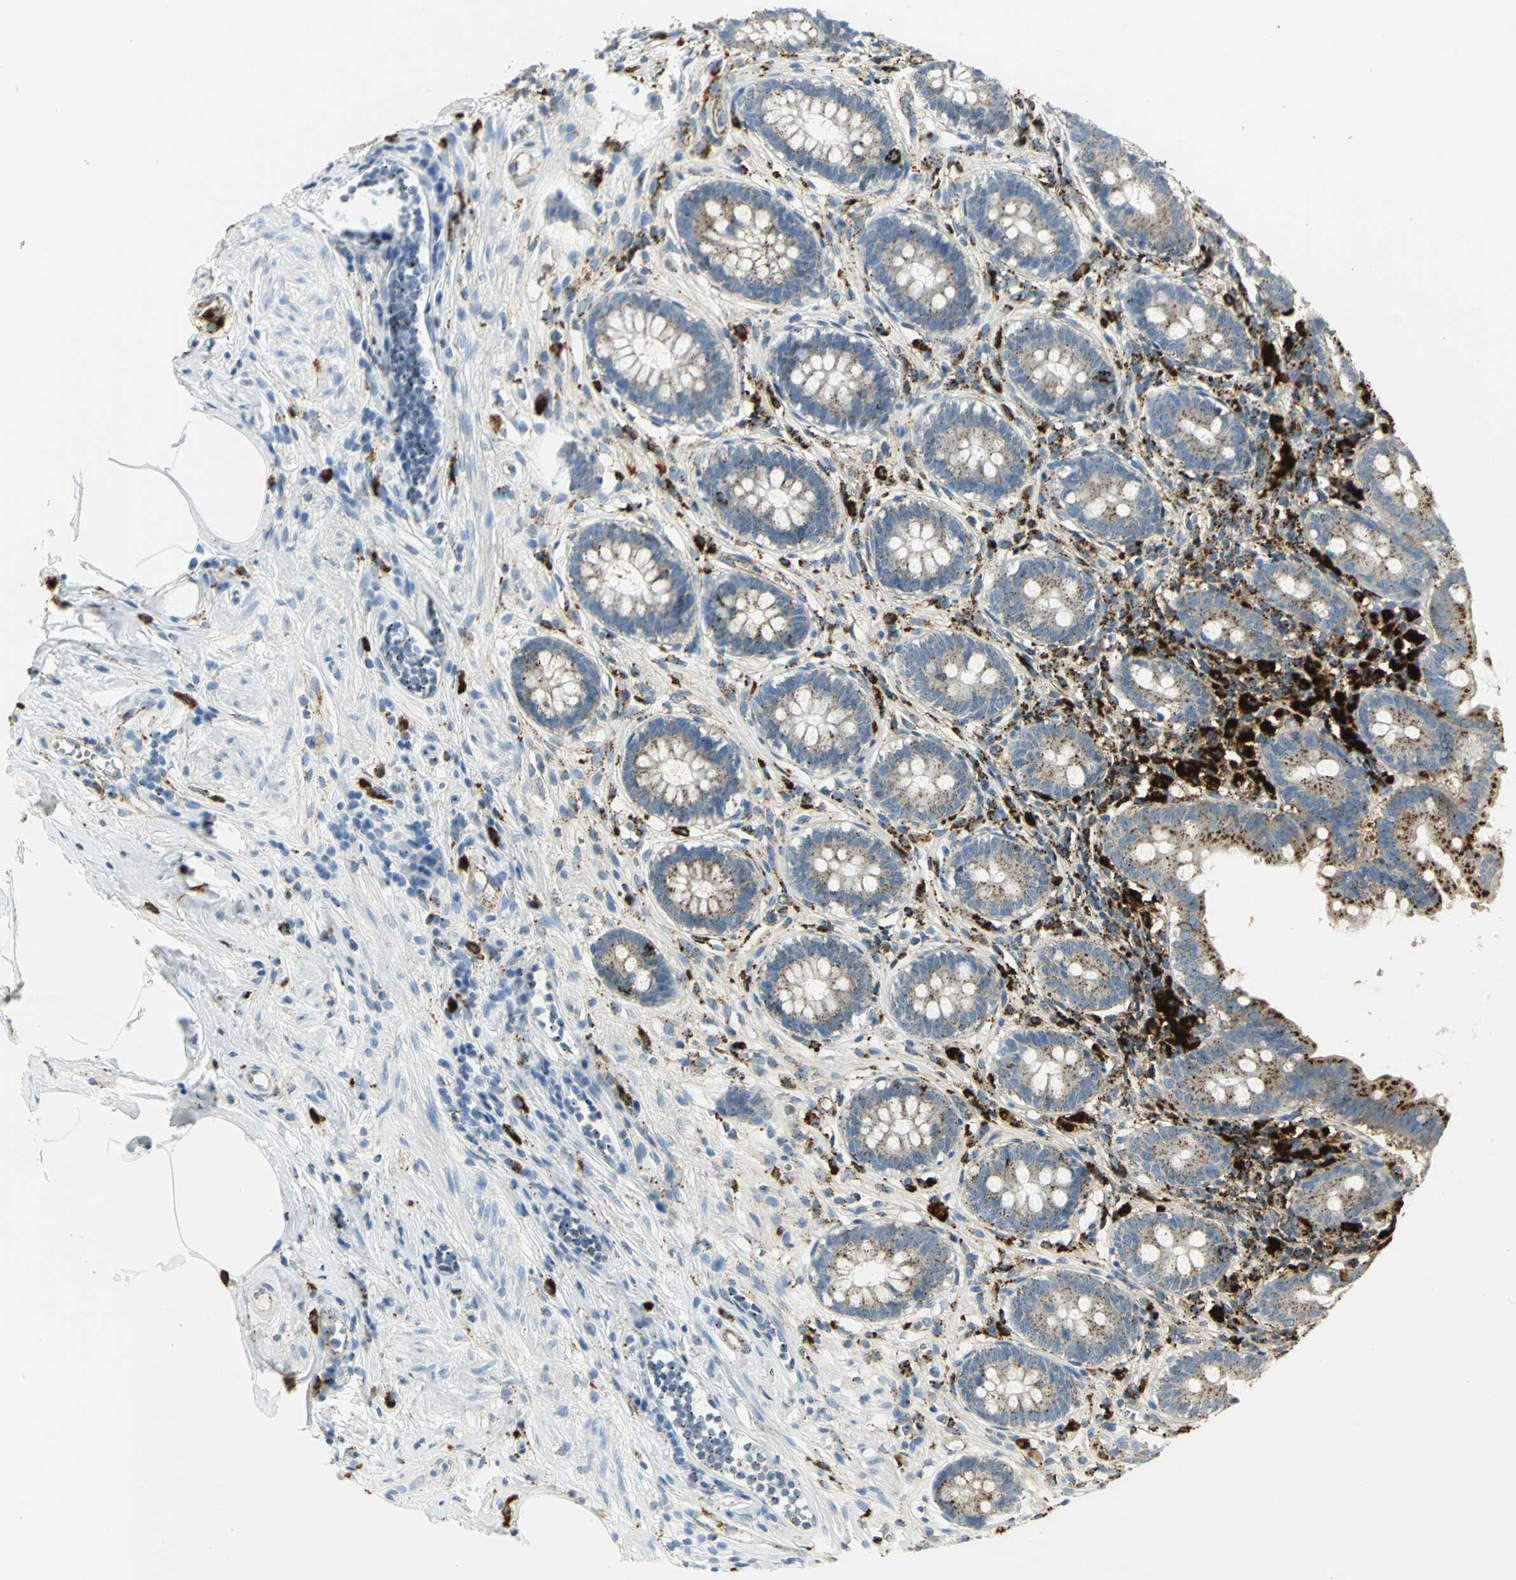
{"staining": {"intensity": "strong", "quantity": ">75%", "location": "cytoplasmic/membranous"}, "tissue": "appendix", "cell_type": "Glandular cells", "image_type": "normal", "snomed": [{"axis": "morphology", "description": "Normal tissue, NOS"}, {"axis": "topography", "description": "Appendix"}], "caption": "High-power microscopy captured an IHC micrograph of benign appendix, revealing strong cytoplasmic/membranous staining in approximately >75% of glandular cells.", "gene": "ARSA", "patient": {"sex": "female", "age": 50}}